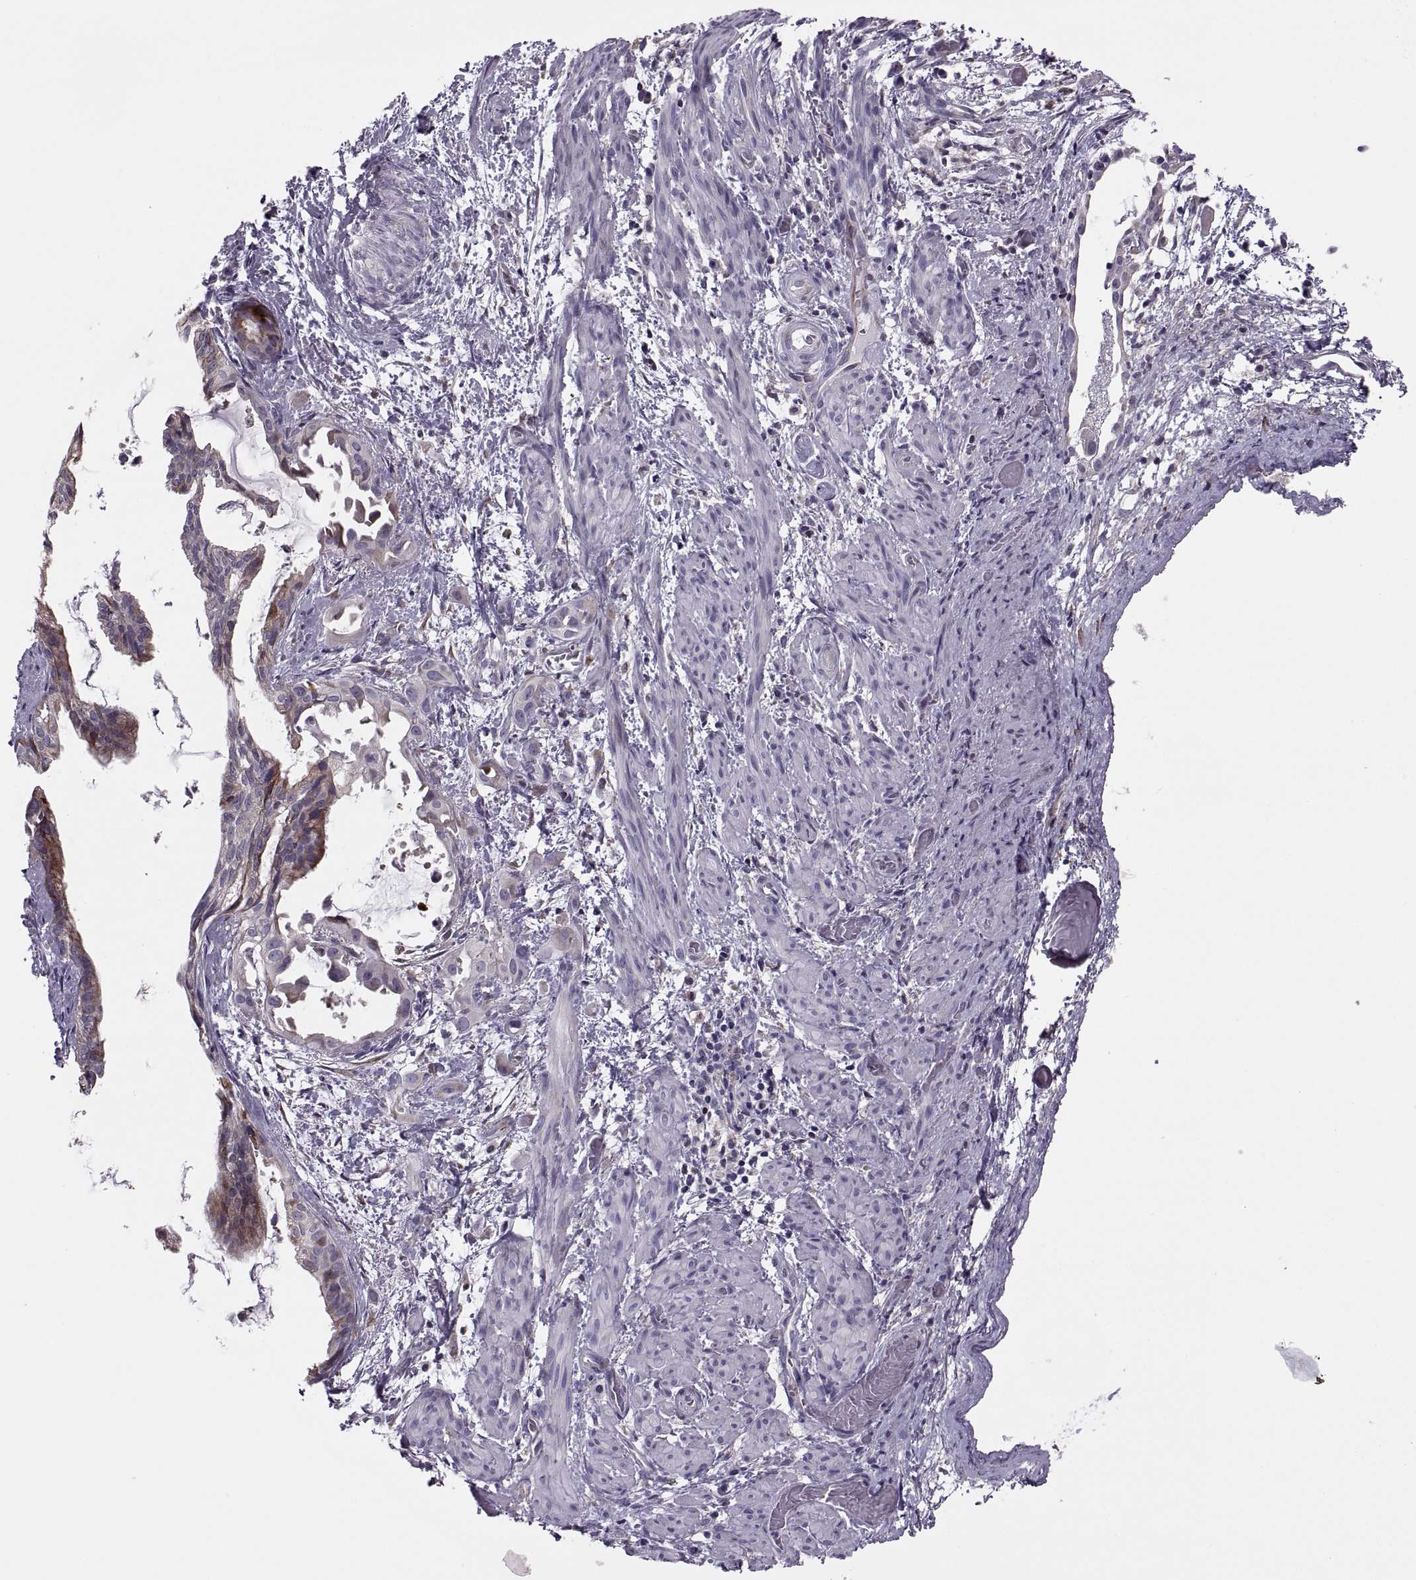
{"staining": {"intensity": "moderate", "quantity": "<25%", "location": "cytoplasmic/membranous"}, "tissue": "endometrial cancer", "cell_type": "Tumor cells", "image_type": "cancer", "snomed": [{"axis": "morphology", "description": "Adenocarcinoma, NOS"}, {"axis": "topography", "description": "Endometrium"}], "caption": "Adenocarcinoma (endometrial) stained with a protein marker shows moderate staining in tumor cells.", "gene": "LETM2", "patient": {"sex": "female", "age": 86}}